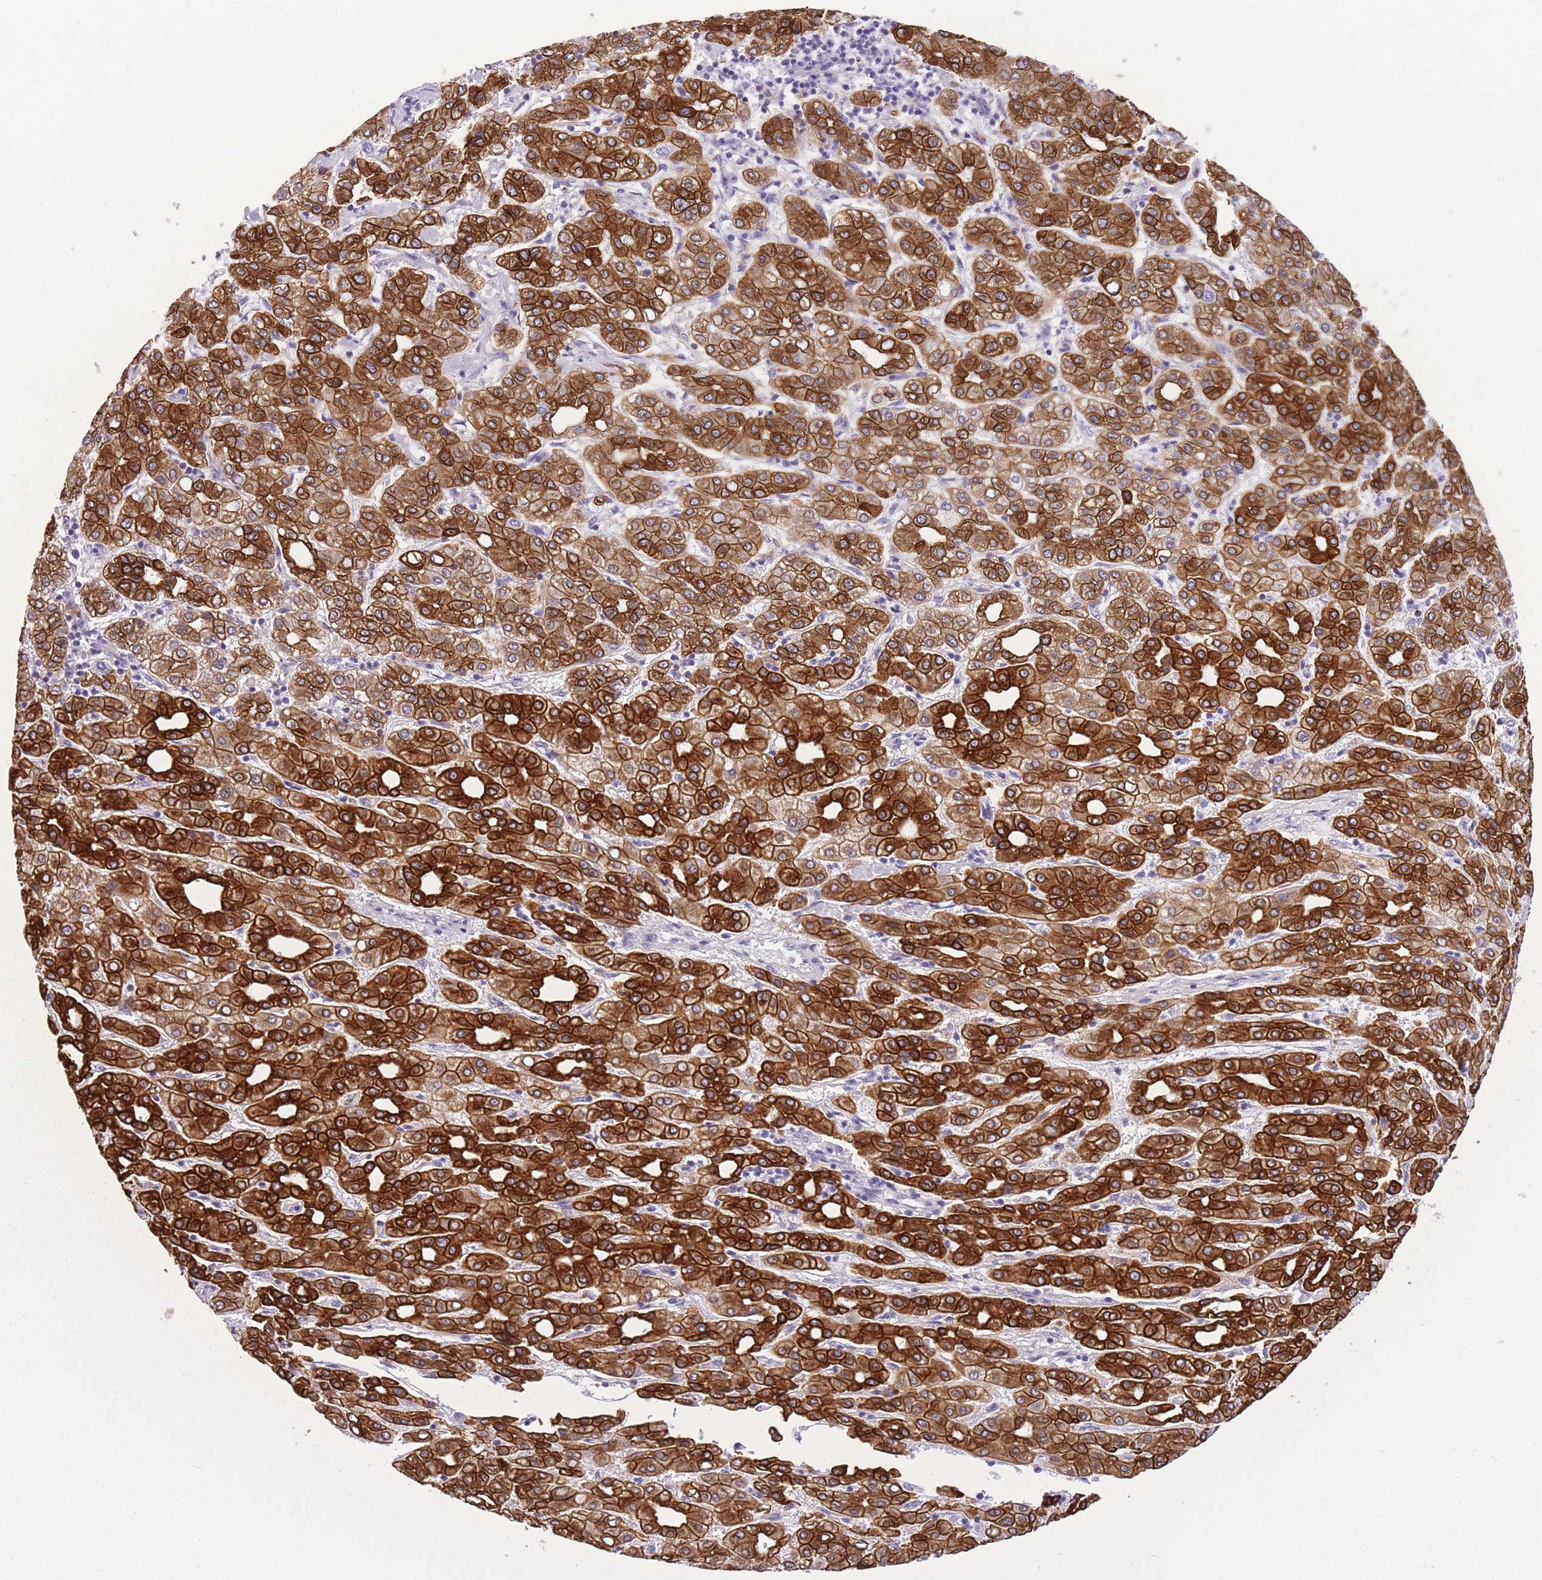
{"staining": {"intensity": "strong", "quantity": ">75%", "location": "cytoplasmic/membranous"}, "tissue": "liver cancer", "cell_type": "Tumor cells", "image_type": "cancer", "snomed": [{"axis": "morphology", "description": "Carcinoma, Hepatocellular, NOS"}, {"axis": "topography", "description": "Liver"}], "caption": "Liver hepatocellular carcinoma stained with IHC reveals strong cytoplasmic/membranous positivity in about >75% of tumor cells.", "gene": "RADX", "patient": {"sex": "male", "age": 65}}